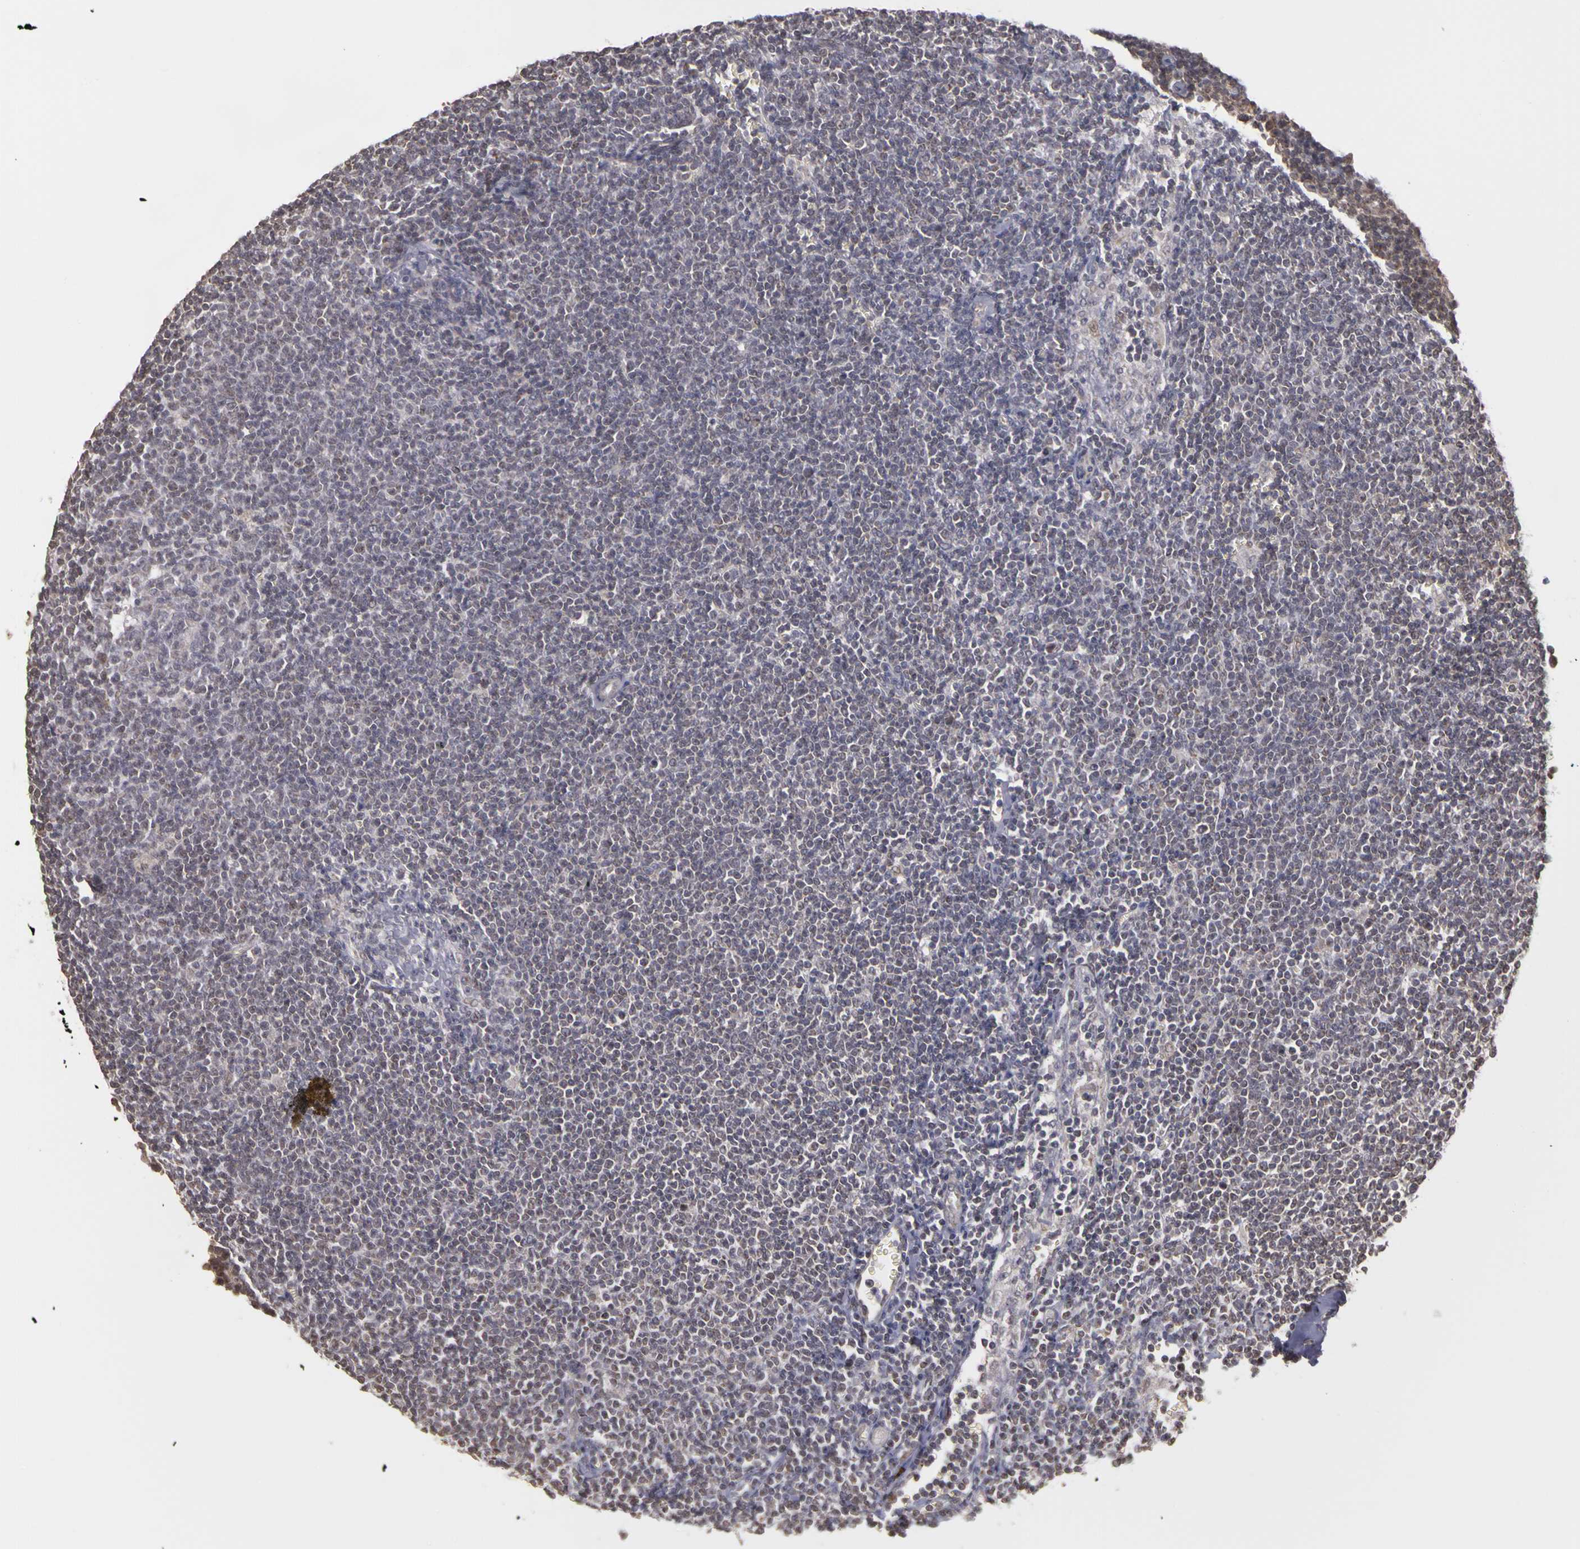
{"staining": {"intensity": "negative", "quantity": "none", "location": "none"}, "tissue": "lymphoma", "cell_type": "Tumor cells", "image_type": "cancer", "snomed": [{"axis": "morphology", "description": "Malignant lymphoma, non-Hodgkin's type, Low grade"}, {"axis": "topography", "description": "Lymph node"}], "caption": "A photomicrograph of low-grade malignant lymphoma, non-Hodgkin's type stained for a protein exhibits no brown staining in tumor cells.", "gene": "FRMD7", "patient": {"sex": "male", "age": 65}}